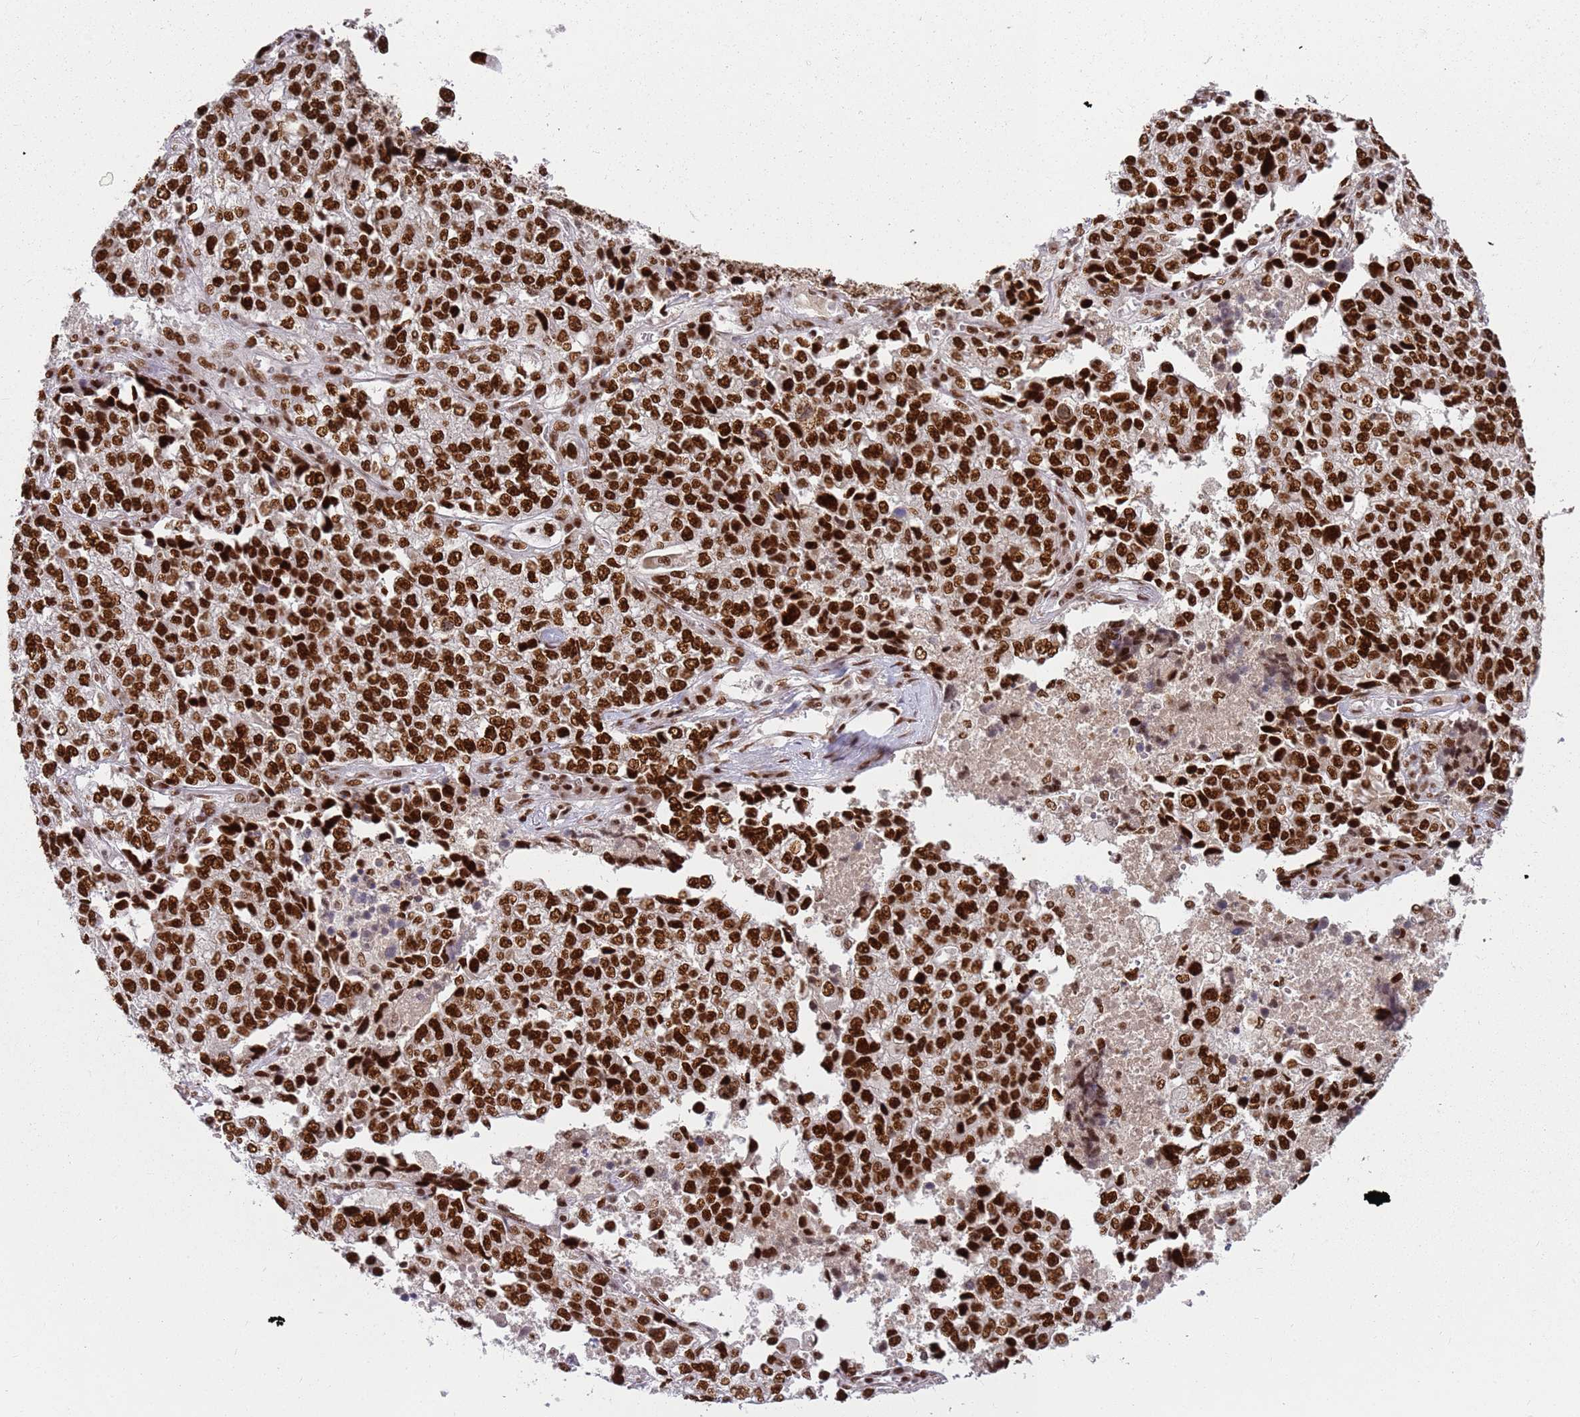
{"staining": {"intensity": "strong", "quantity": ">75%", "location": "nuclear"}, "tissue": "lung cancer", "cell_type": "Tumor cells", "image_type": "cancer", "snomed": [{"axis": "morphology", "description": "Adenocarcinoma, NOS"}, {"axis": "topography", "description": "Lung"}], "caption": "An image of lung cancer (adenocarcinoma) stained for a protein displays strong nuclear brown staining in tumor cells. (Brightfield microscopy of DAB IHC at high magnification).", "gene": "TENT4A", "patient": {"sex": "male", "age": 49}}